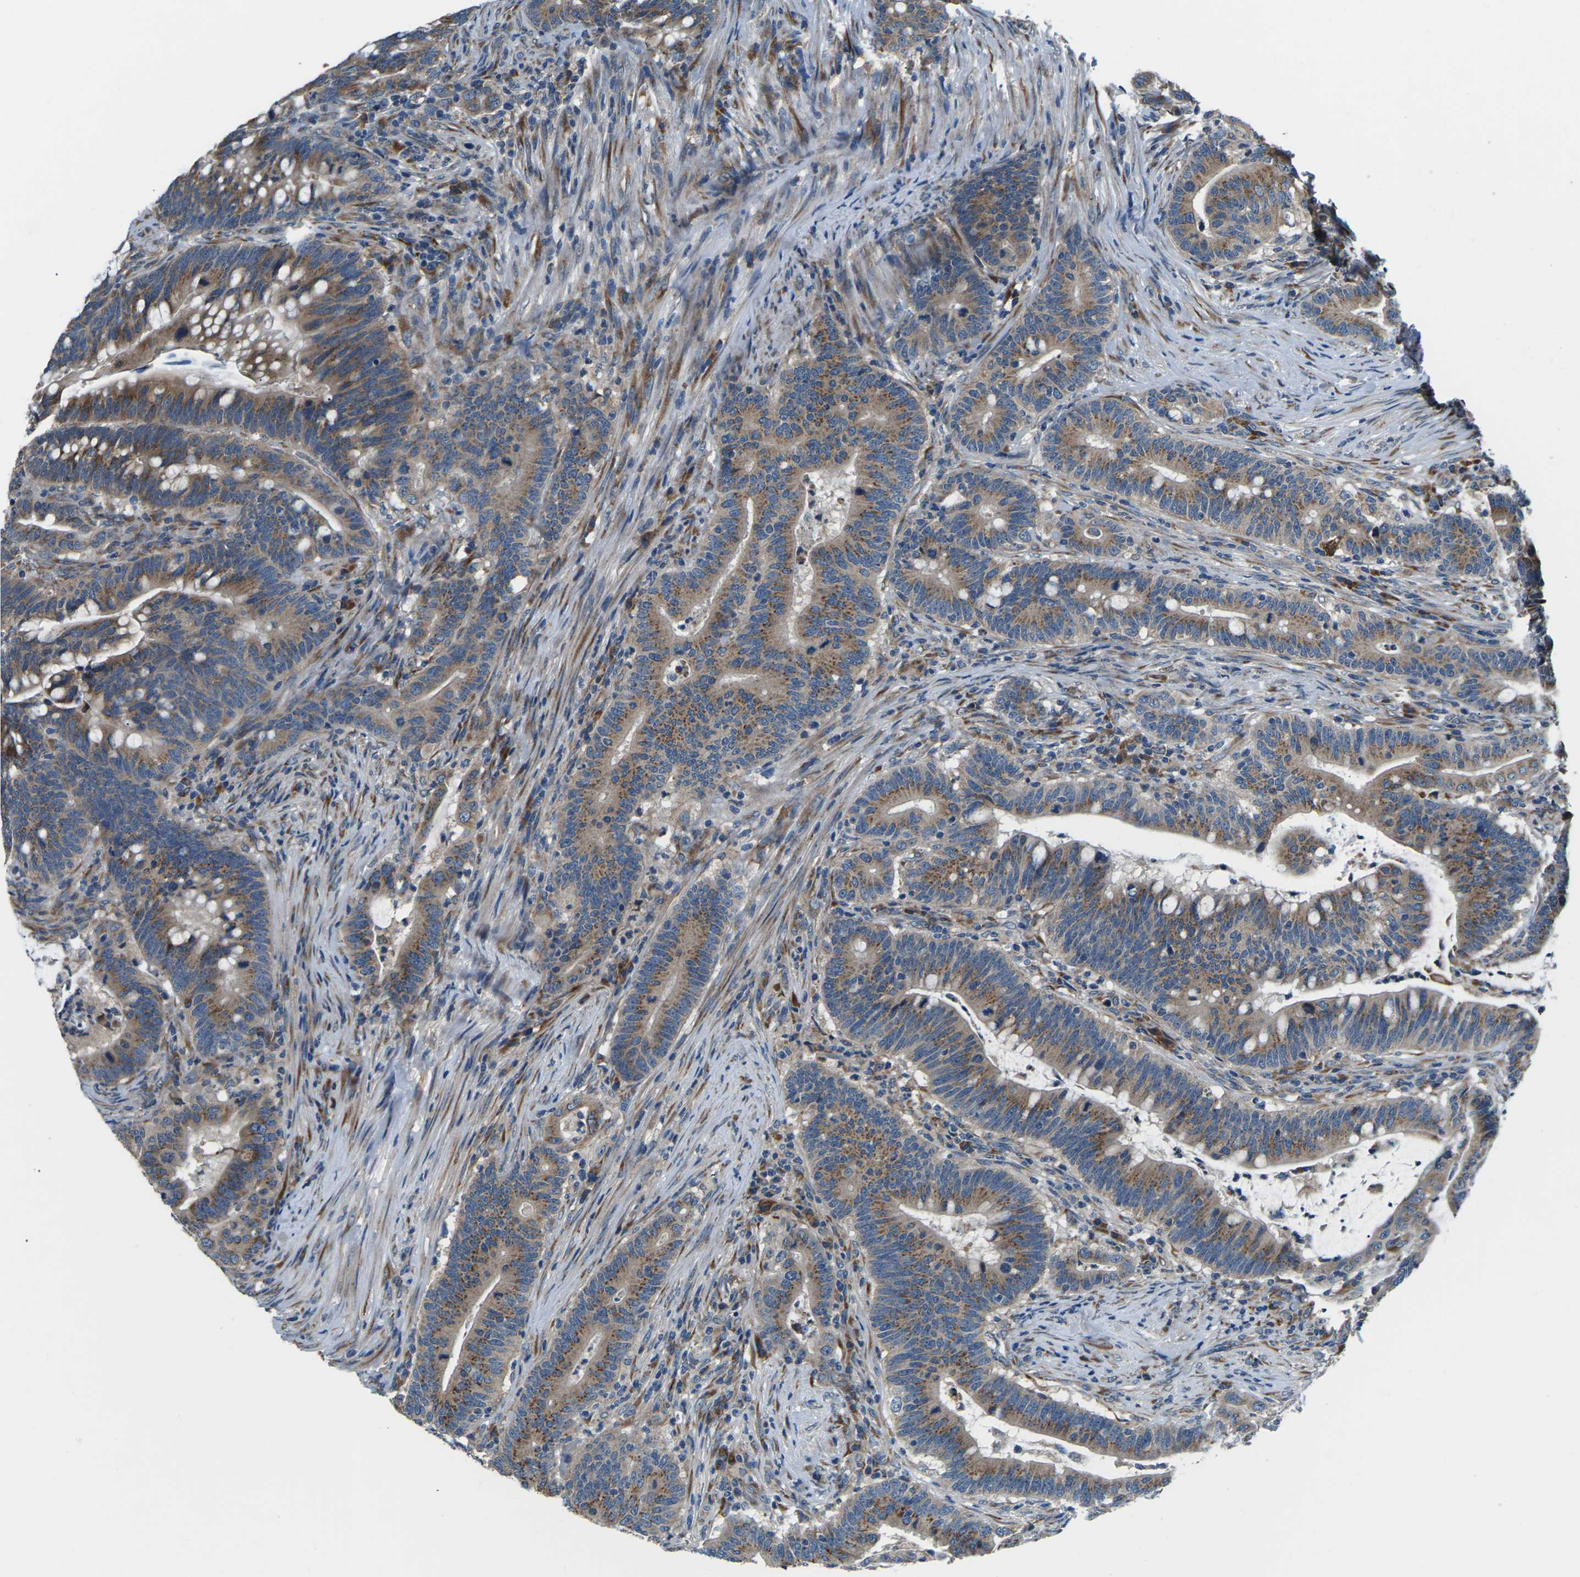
{"staining": {"intensity": "moderate", "quantity": ">75%", "location": "cytoplasmic/membranous"}, "tissue": "colorectal cancer", "cell_type": "Tumor cells", "image_type": "cancer", "snomed": [{"axis": "morphology", "description": "Normal tissue, NOS"}, {"axis": "morphology", "description": "Adenocarcinoma, NOS"}, {"axis": "topography", "description": "Colon"}], "caption": "Immunohistochemistry (DAB (3,3'-diaminobenzidine)) staining of adenocarcinoma (colorectal) displays moderate cytoplasmic/membranous protein staining in about >75% of tumor cells.", "gene": "GABRP", "patient": {"sex": "female", "age": 66}}